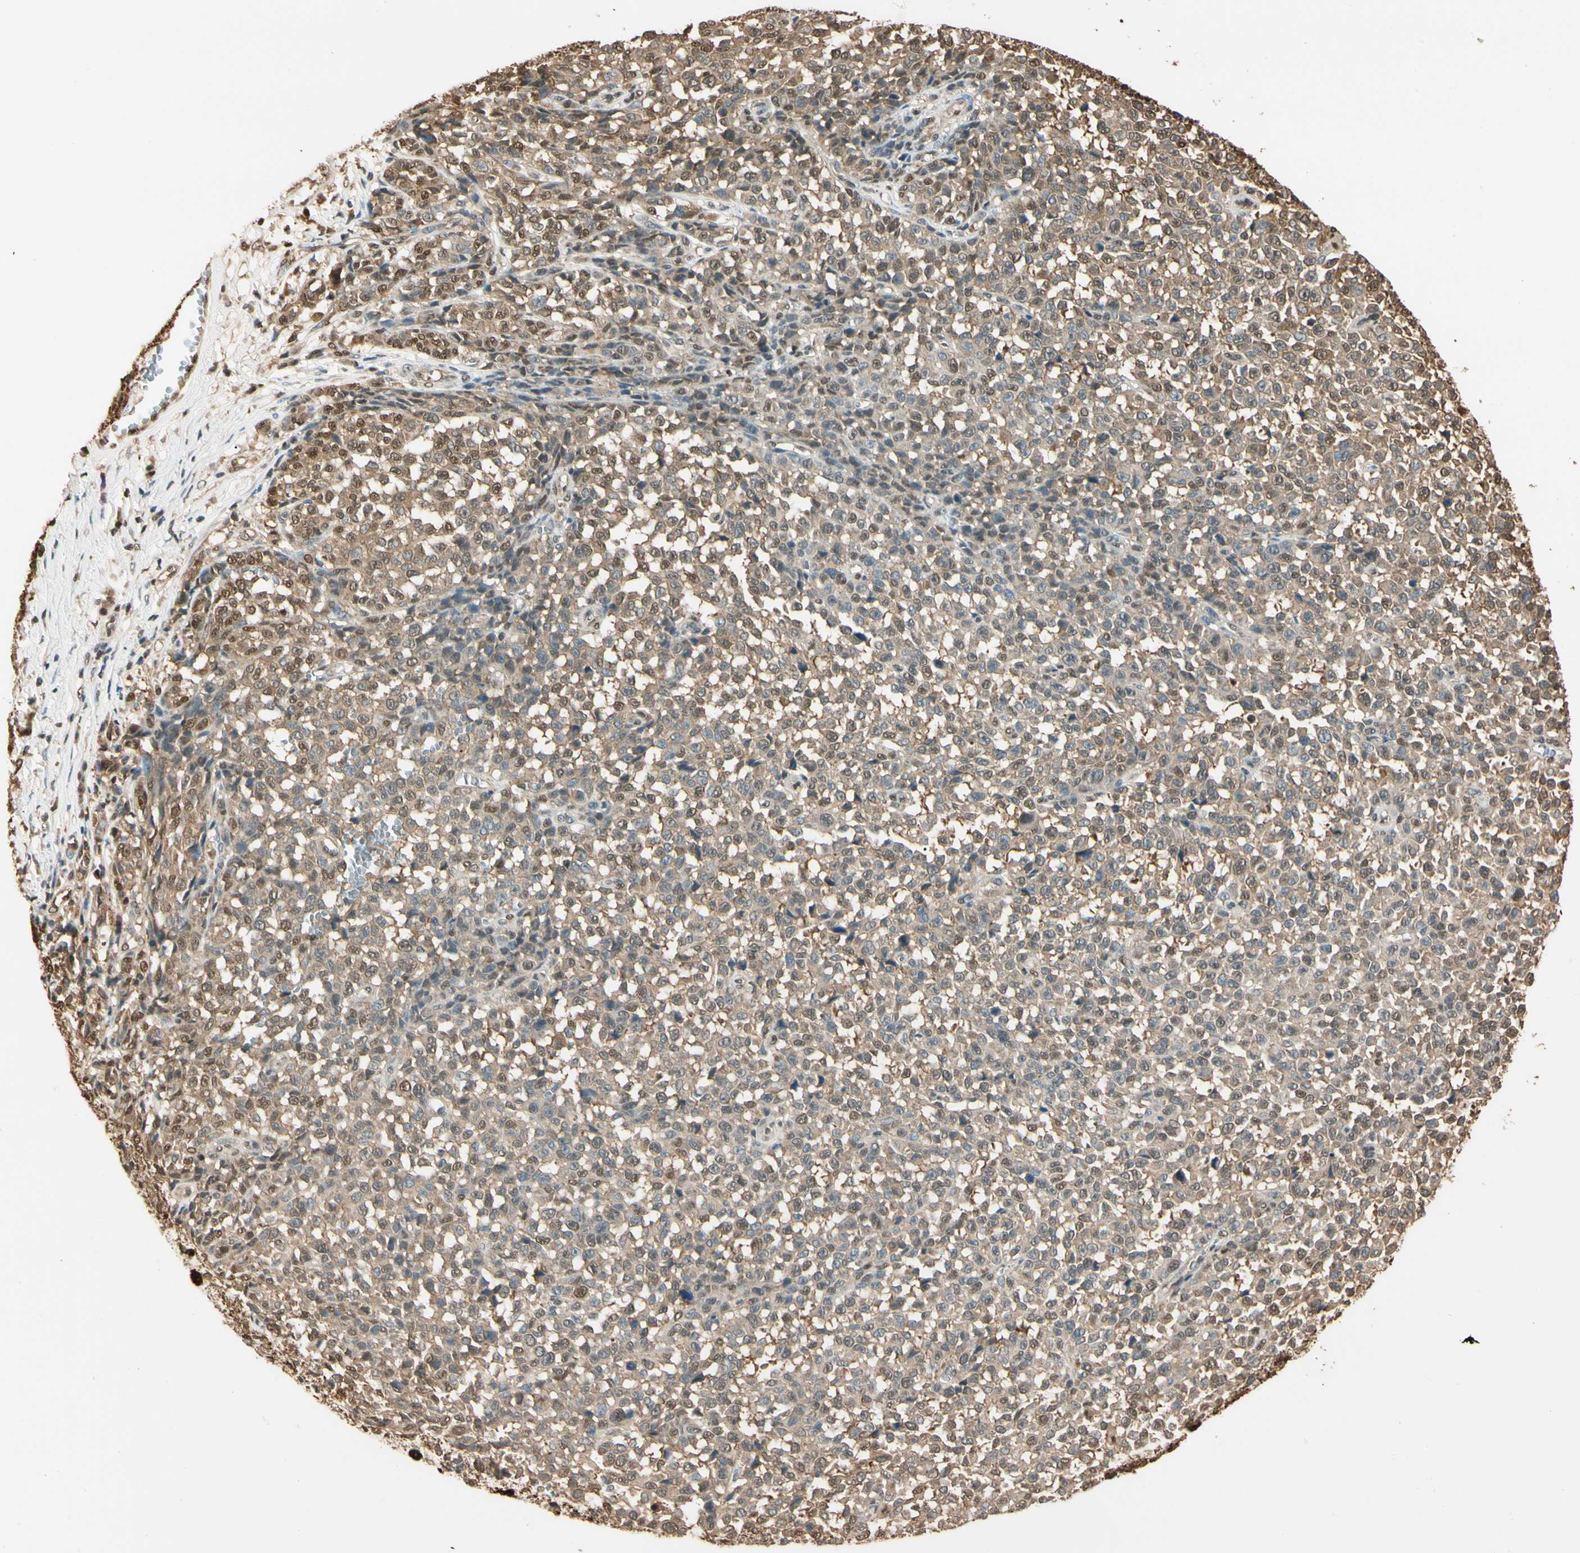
{"staining": {"intensity": "moderate", "quantity": "25%-75%", "location": "cytoplasmic/membranous,nuclear"}, "tissue": "melanoma", "cell_type": "Tumor cells", "image_type": "cancer", "snomed": [{"axis": "morphology", "description": "Malignant melanoma, NOS"}, {"axis": "topography", "description": "Skin"}], "caption": "Approximately 25%-75% of tumor cells in melanoma display moderate cytoplasmic/membranous and nuclear protein positivity as visualized by brown immunohistochemical staining.", "gene": "PNCK", "patient": {"sex": "female", "age": 82}}